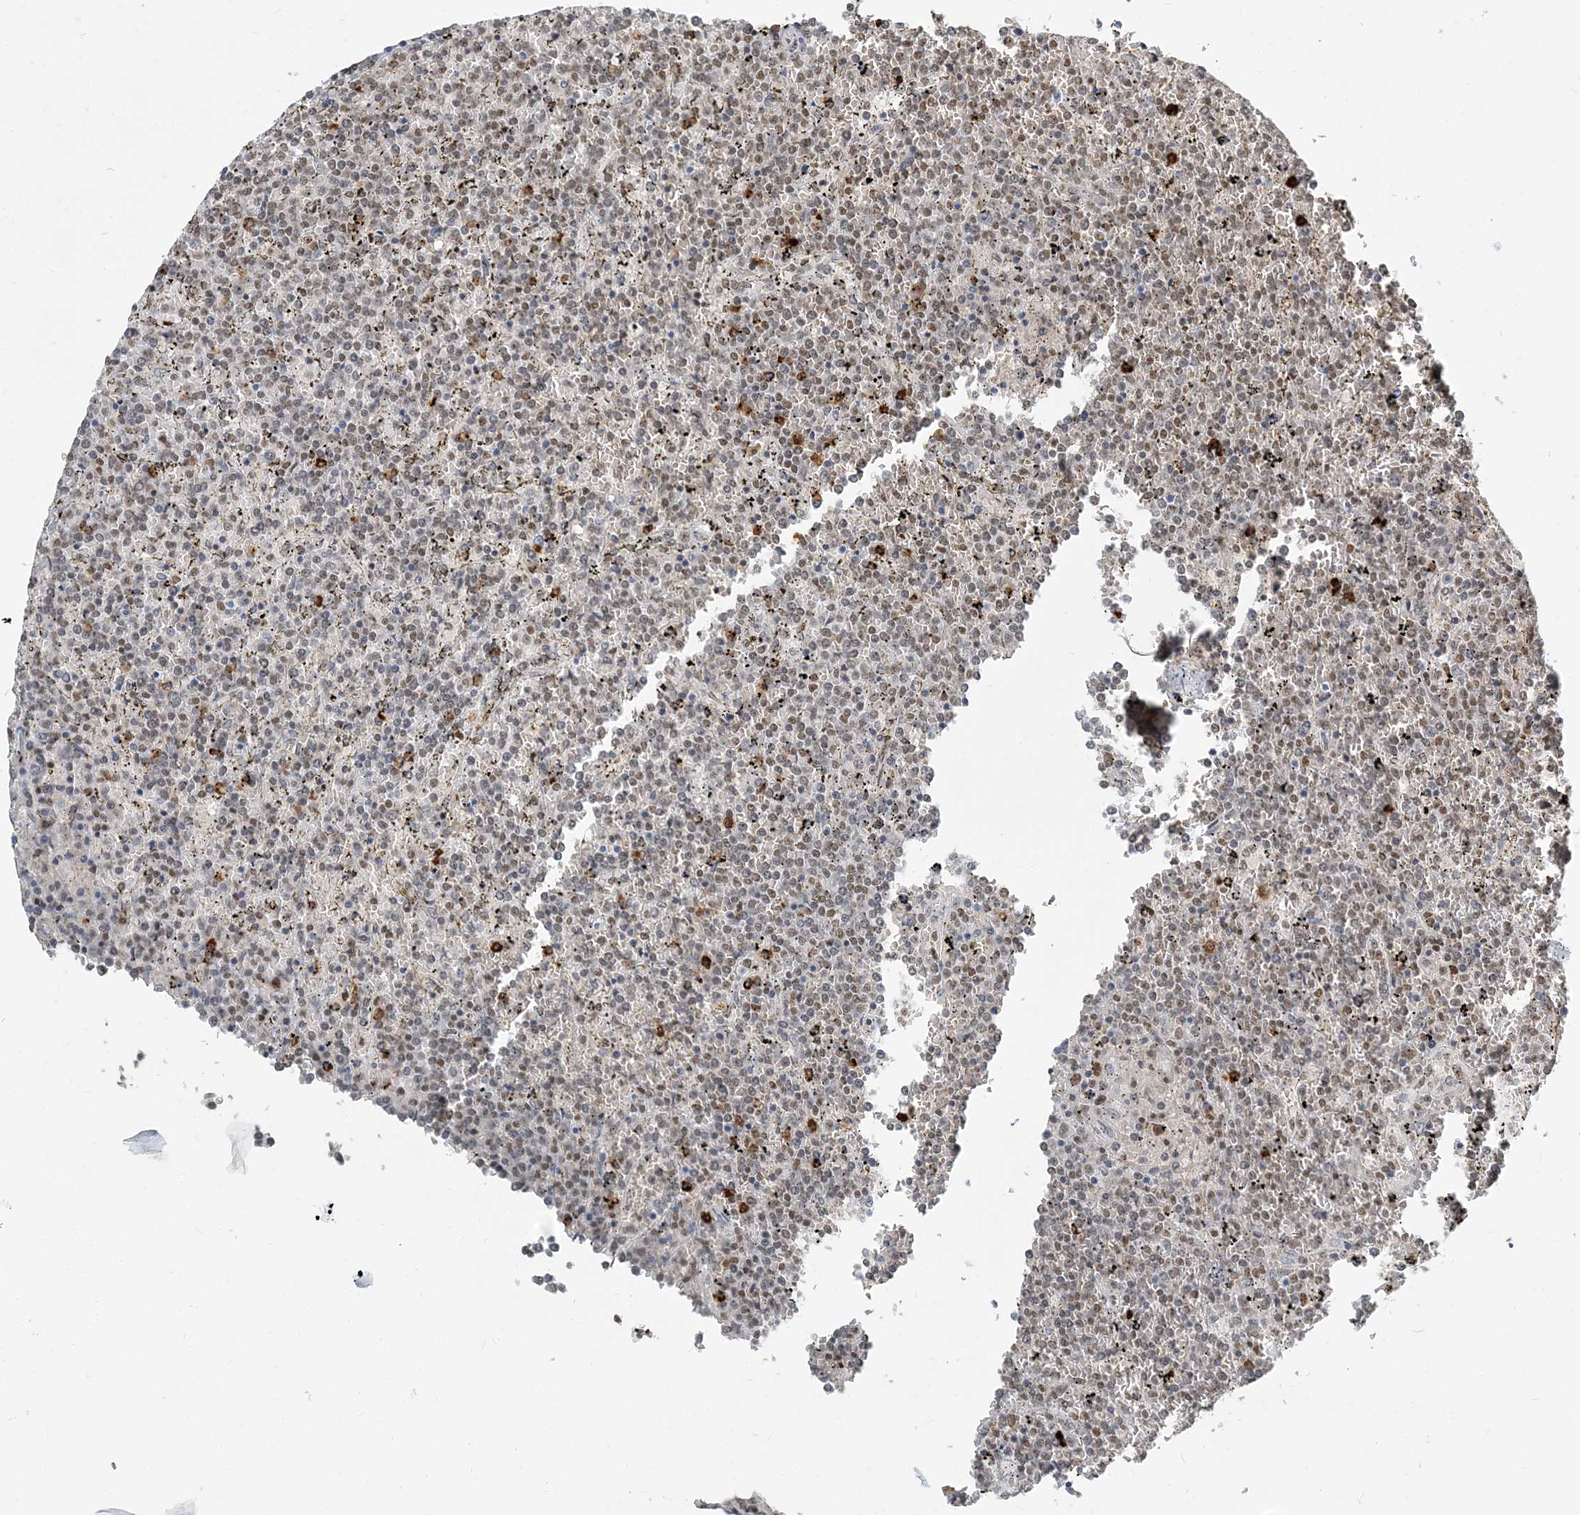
{"staining": {"intensity": "moderate", "quantity": "25%-75%", "location": "nuclear"}, "tissue": "lymphoma", "cell_type": "Tumor cells", "image_type": "cancer", "snomed": [{"axis": "morphology", "description": "Malignant lymphoma, non-Hodgkin's type, Low grade"}, {"axis": "topography", "description": "Spleen"}], "caption": "Tumor cells demonstrate medium levels of moderate nuclear expression in about 25%-75% of cells in human lymphoma. The protein is stained brown, and the nuclei are stained in blue (DAB IHC with brightfield microscopy, high magnification).", "gene": "PLRG1", "patient": {"sex": "female", "age": 19}}